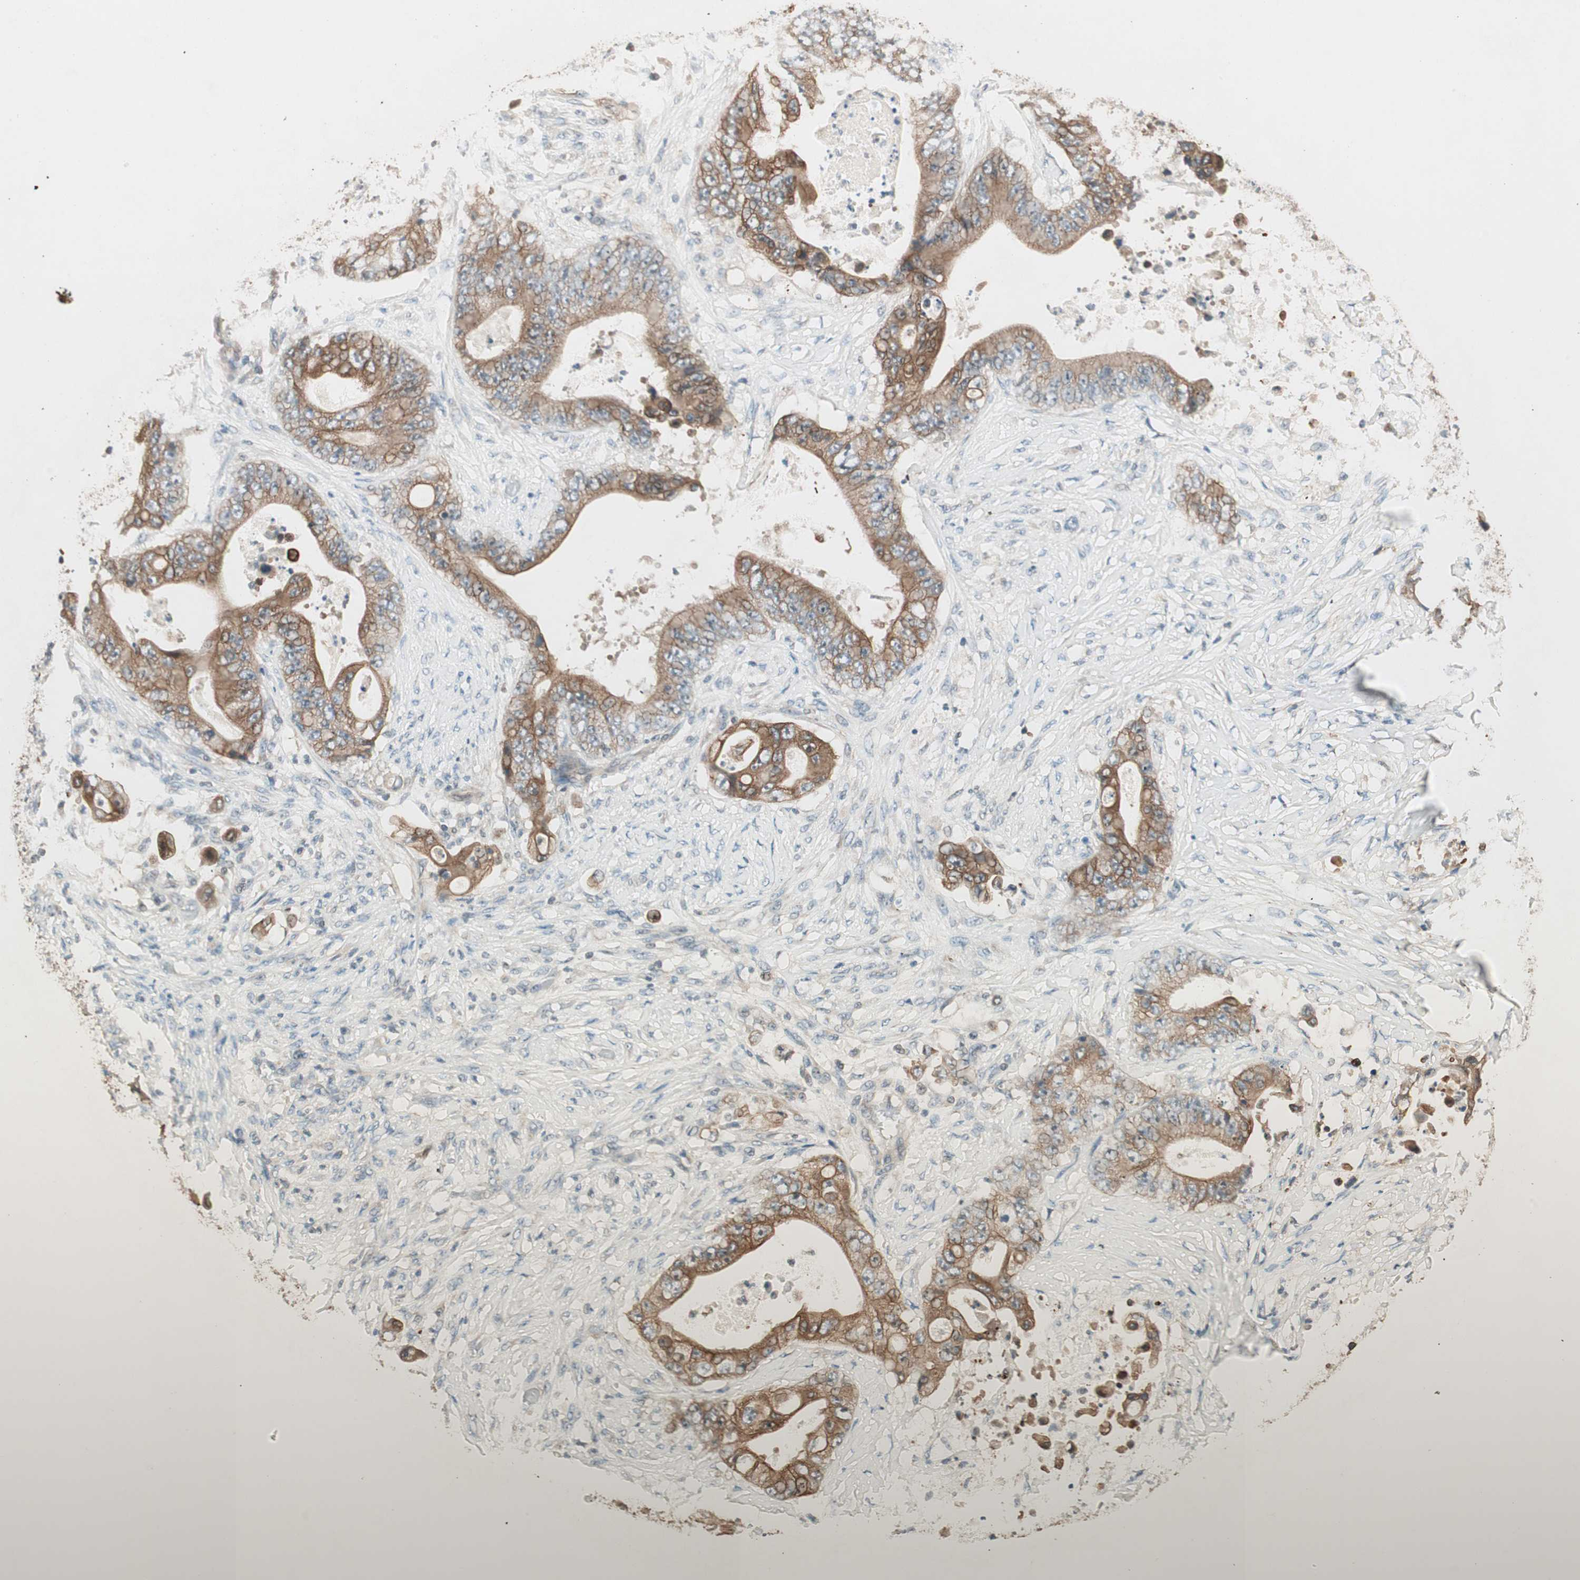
{"staining": {"intensity": "moderate", "quantity": ">75%", "location": "cytoplasmic/membranous"}, "tissue": "stomach cancer", "cell_type": "Tumor cells", "image_type": "cancer", "snomed": [{"axis": "morphology", "description": "Adenocarcinoma, NOS"}, {"axis": "topography", "description": "Stomach"}], "caption": "Tumor cells display medium levels of moderate cytoplasmic/membranous positivity in approximately >75% of cells in human stomach adenocarcinoma.", "gene": "TRIM21", "patient": {"sex": "female", "age": 73}}